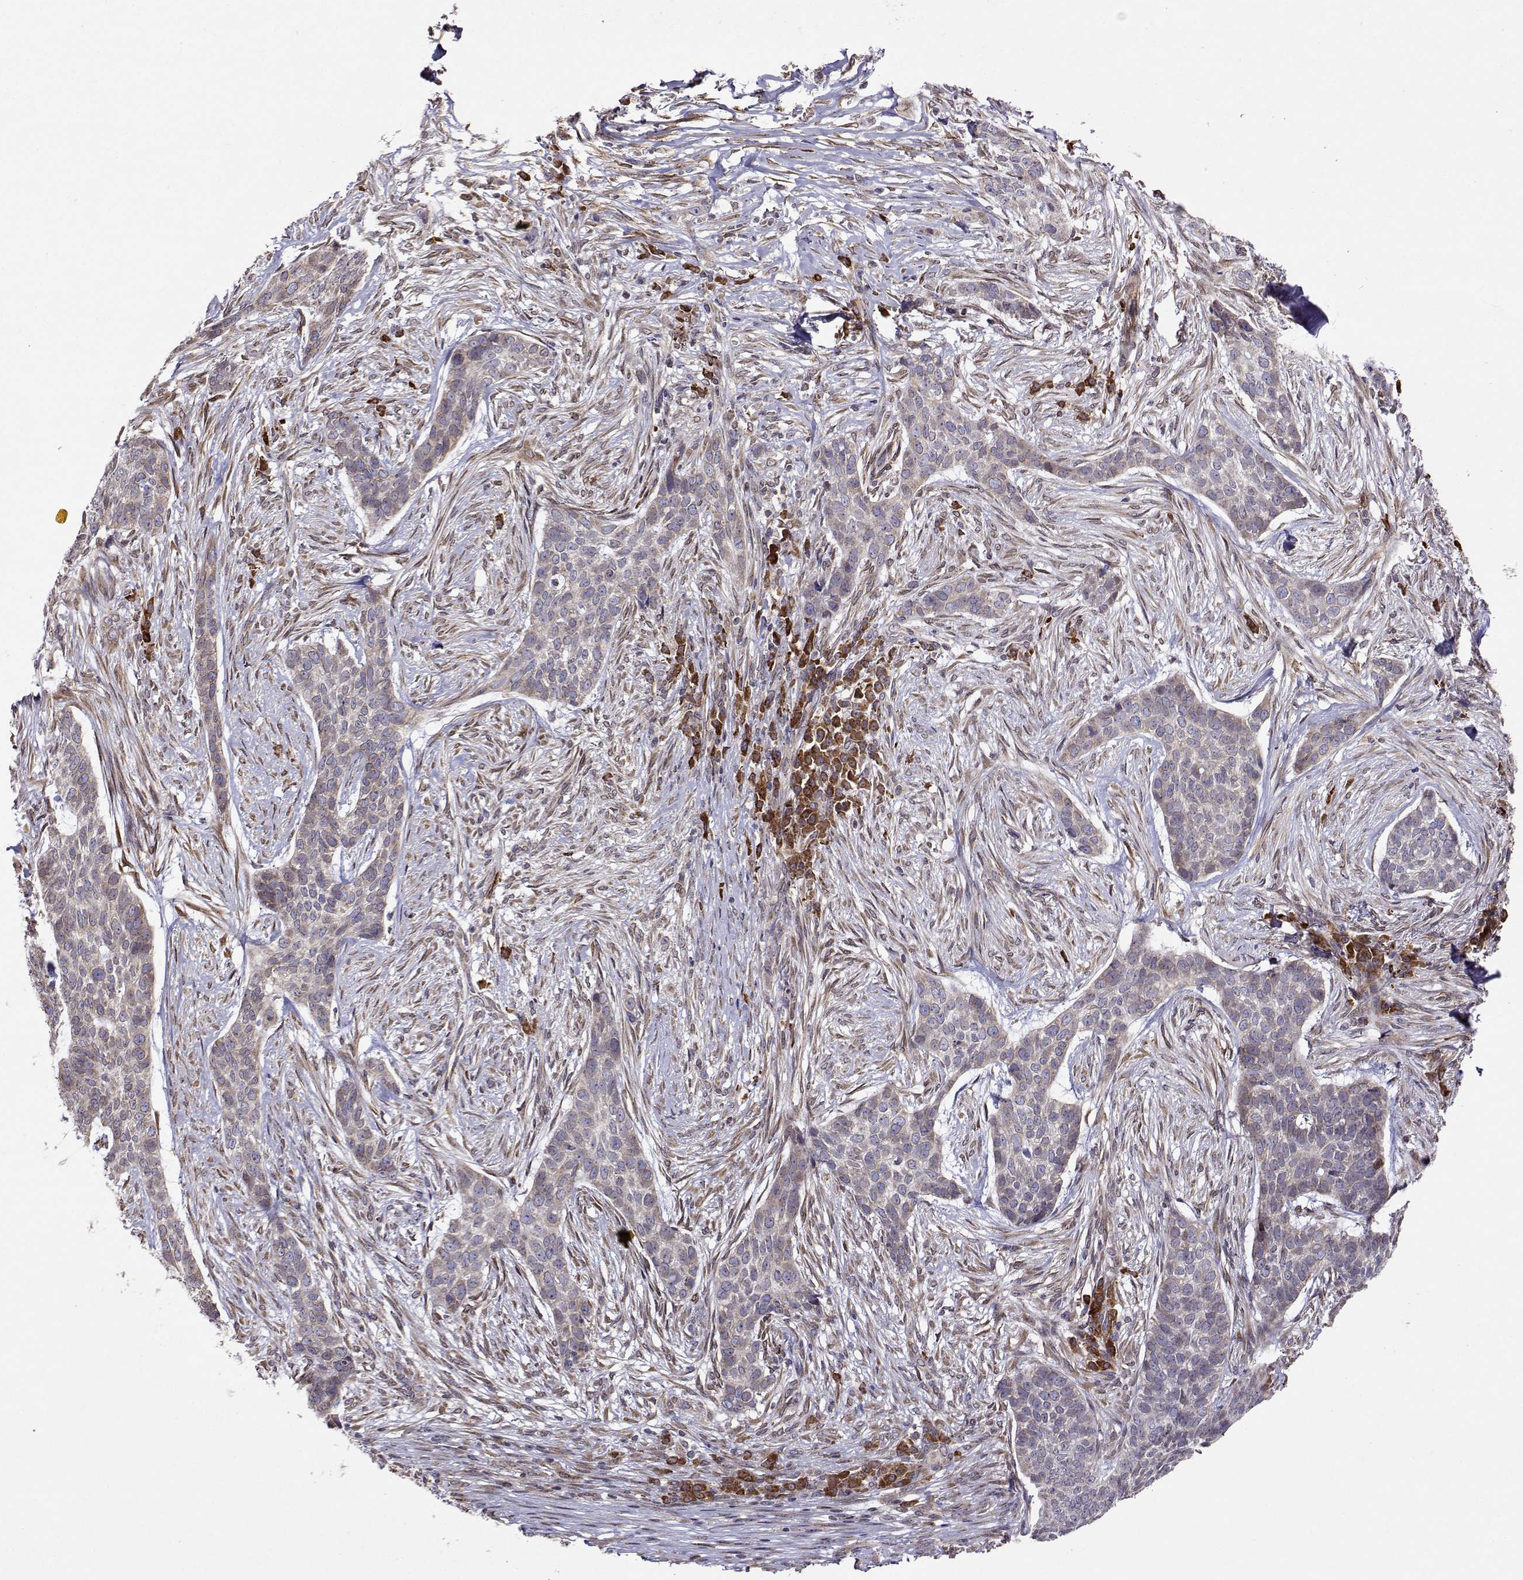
{"staining": {"intensity": "weak", "quantity": "<25%", "location": "cytoplasmic/membranous"}, "tissue": "skin cancer", "cell_type": "Tumor cells", "image_type": "cancer", "snomed": [{"axis": "morphology", "description": "Basal cell carcinoma"}, {"axis": "topography", "description": "Skin"}], "caption": "The histopathology image exhibits no staining of tumor cells in skin cancer.", "gene": "PGRMC2", "patient": {"sex": "female", "age": 69}}